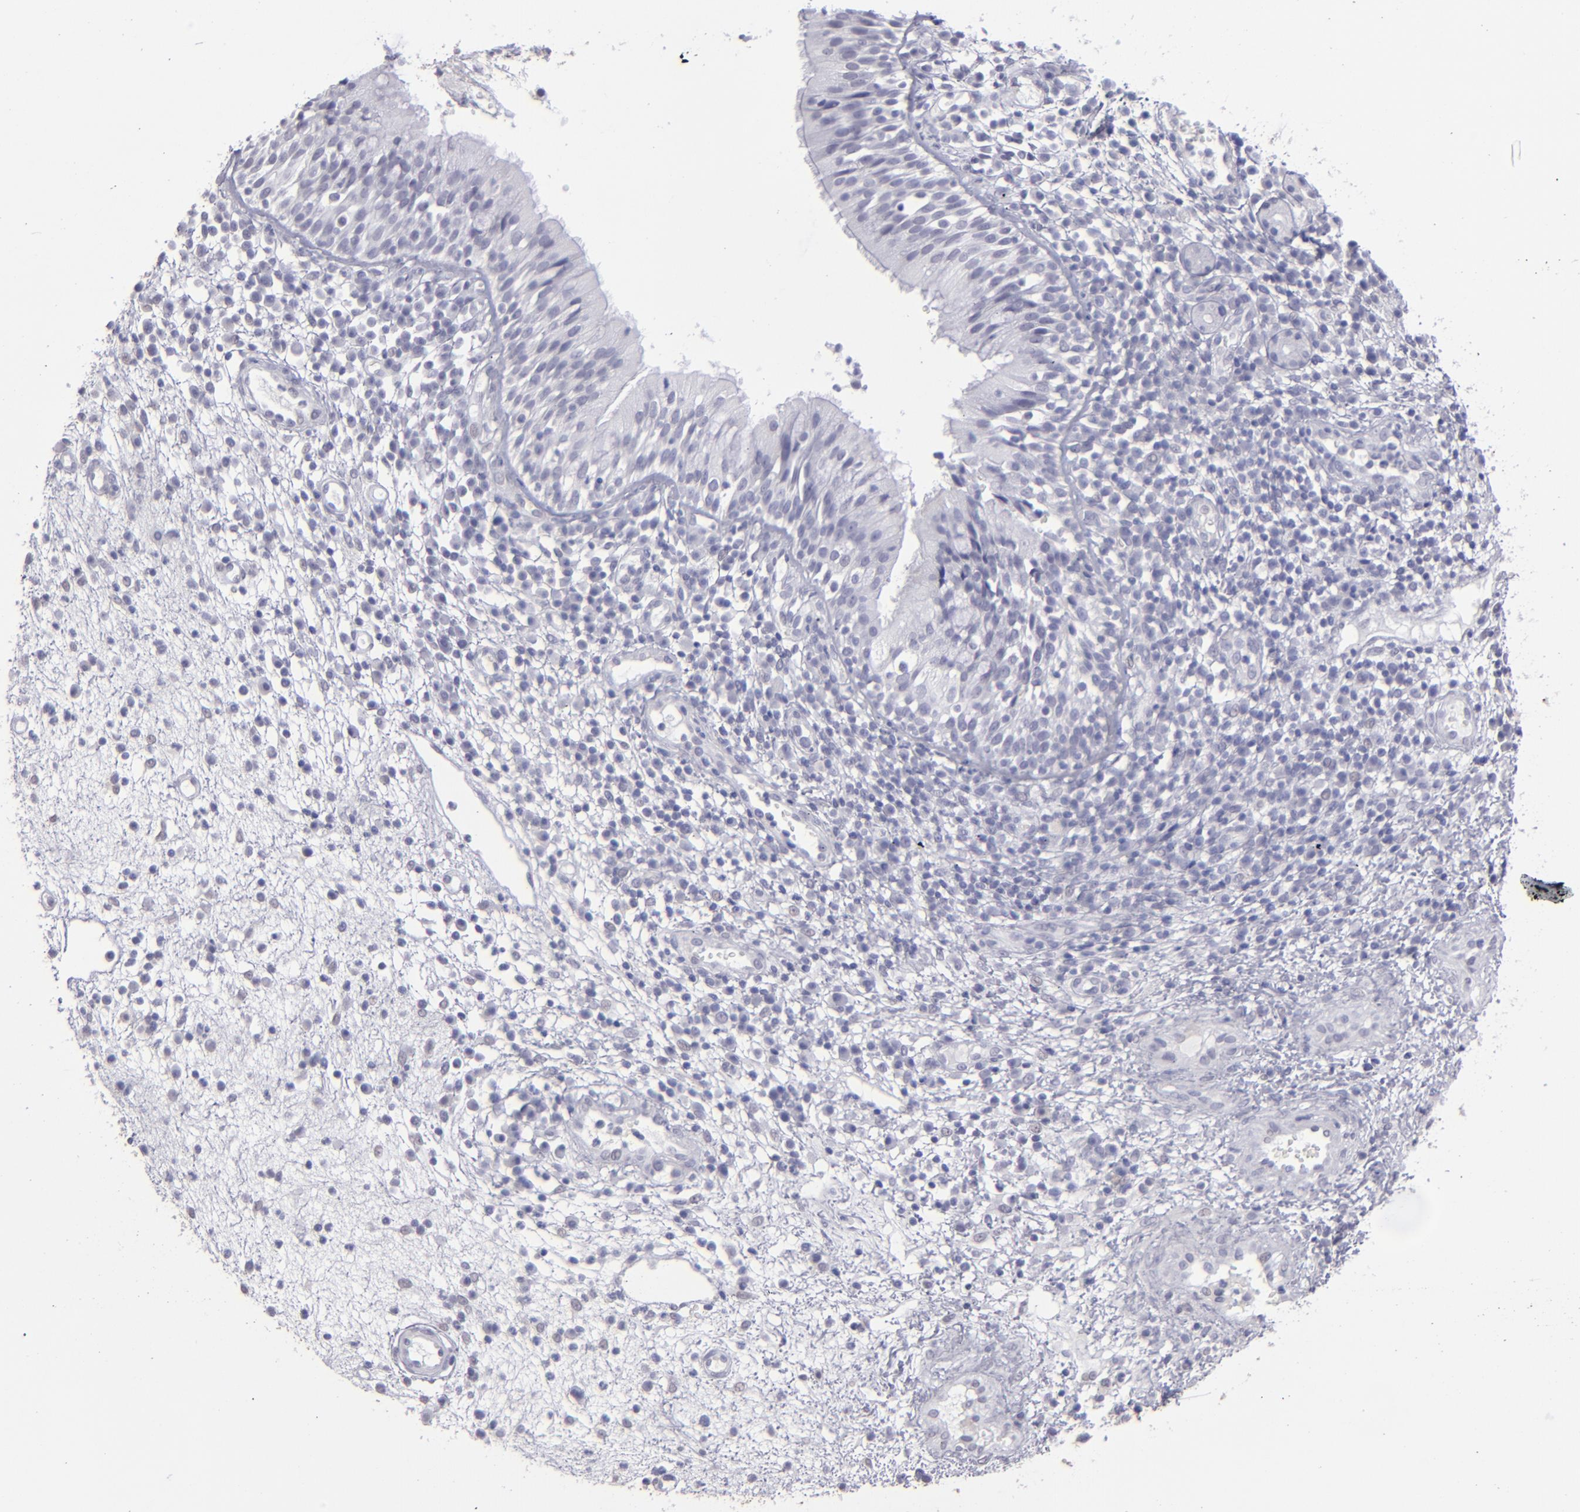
{"staining": {"intensity": "negative", "quantity": "none", "location": "none"}, "tissue": "nasopharynx", "cell_type": "Respiratory epithelial cells", "image_type": "normal", "snomed": [{"axis": "morphology", "description": "Normal tissue, NOS"}, {"axis": "morphology", "description": "Inflammation, NOS"}, {"axis": "morphology", "description": "Malignant melanoma, Metastatic site"}, {"axis": "topography", "description": "Nasopharynx"}], "caption": "Immunohistochemical staining of benign nasopharynx exhibits no significant expression in respiratory epithelial cells.", "gene": "ALDOB", "patient": {"sex": "female", "age": 55}}